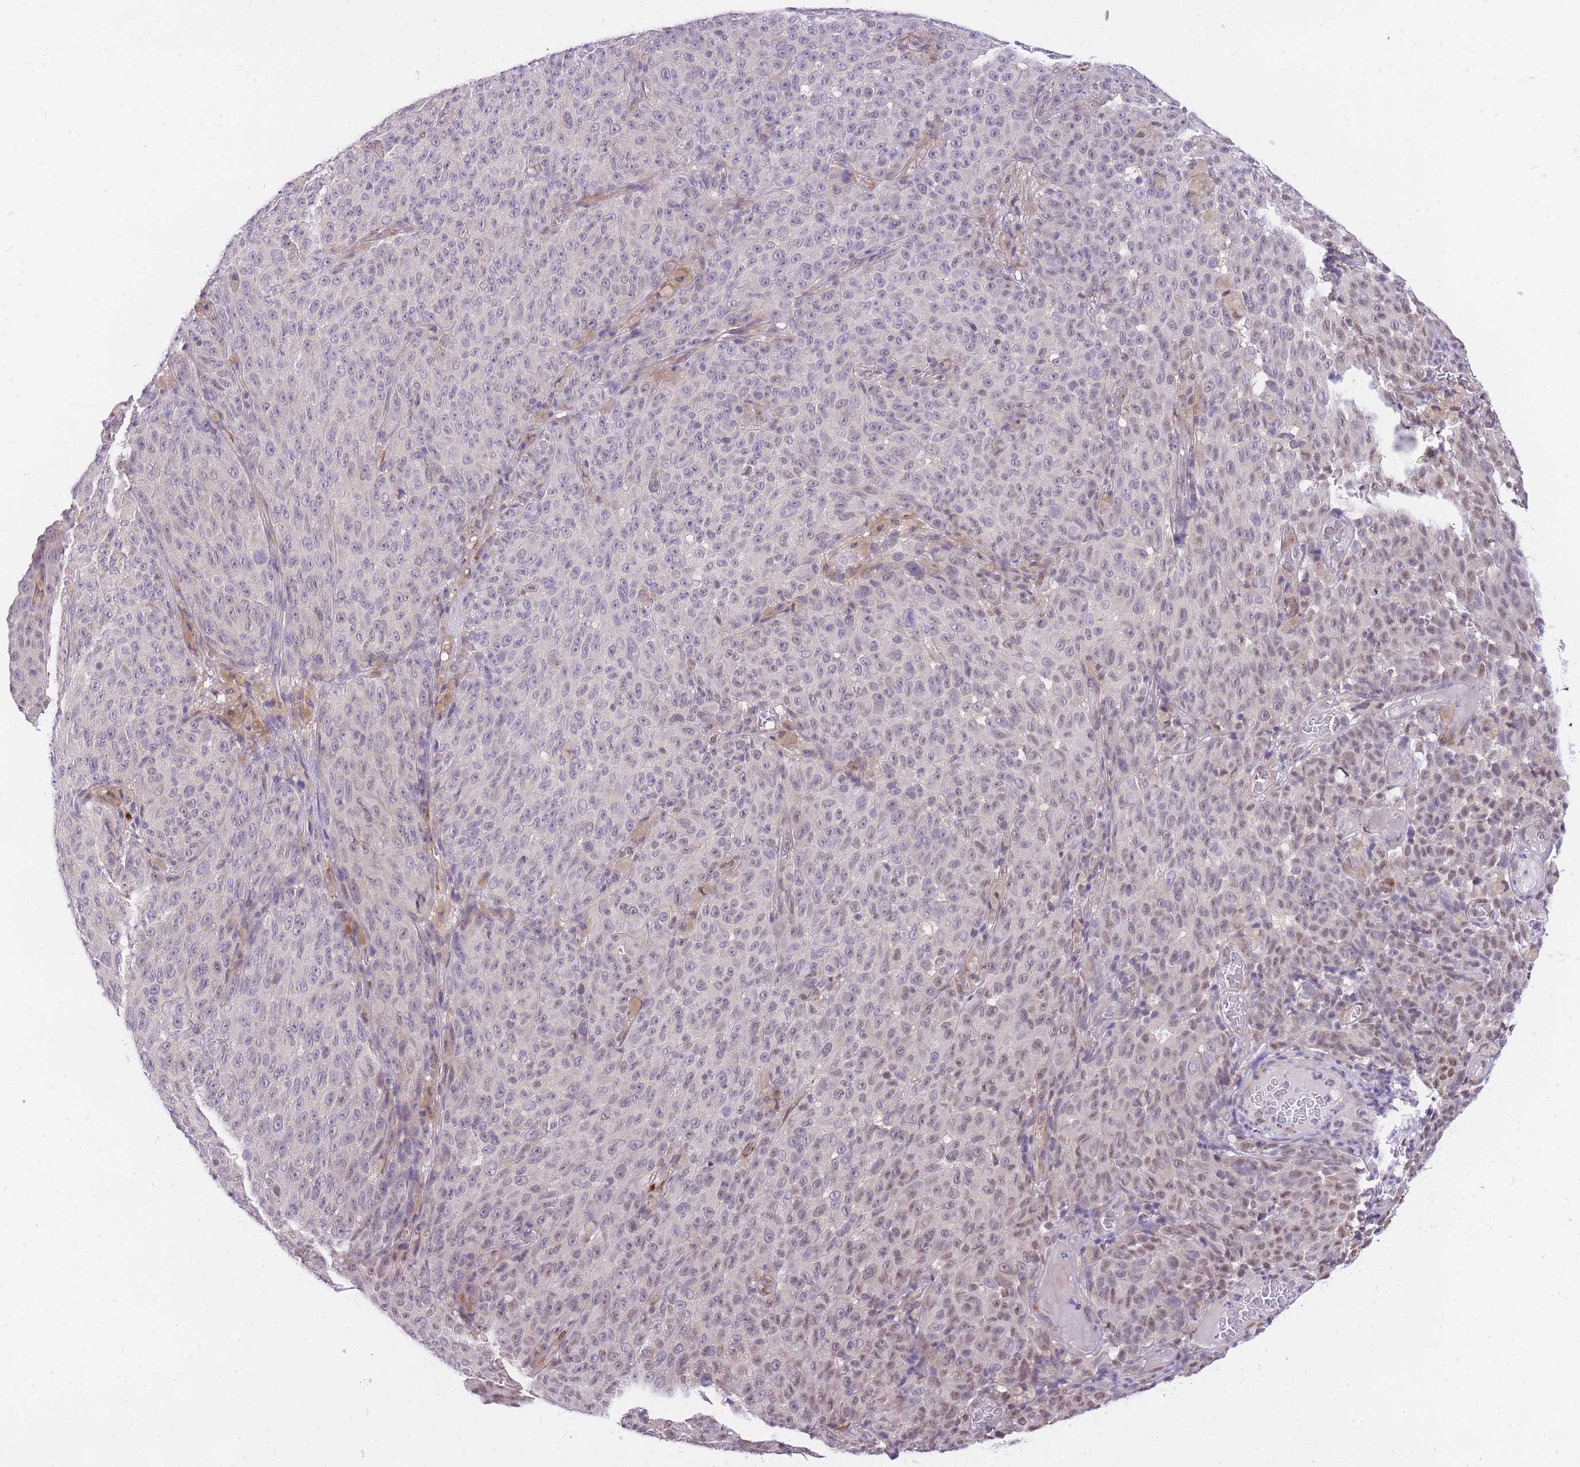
{"staining": {"intensity": "negative", "quantity": "none", "location": "none"}, "tissue": "melanoma", "cell_type": "Tumor cells", "image_type": "cancer", "snomed": [{"axis": "morphology", "description": "Malignant melanoma, NOS"}, {"axis": "topography", "description": "Skin"}], "caption": "High power microscopy micrograph of an immunohistochemistry photomicrograph of malignant melanoma, revealing no significant expression in tumor cells.", "gene": "S100PBP", "patient": {"sex": "female", "age": 82}}